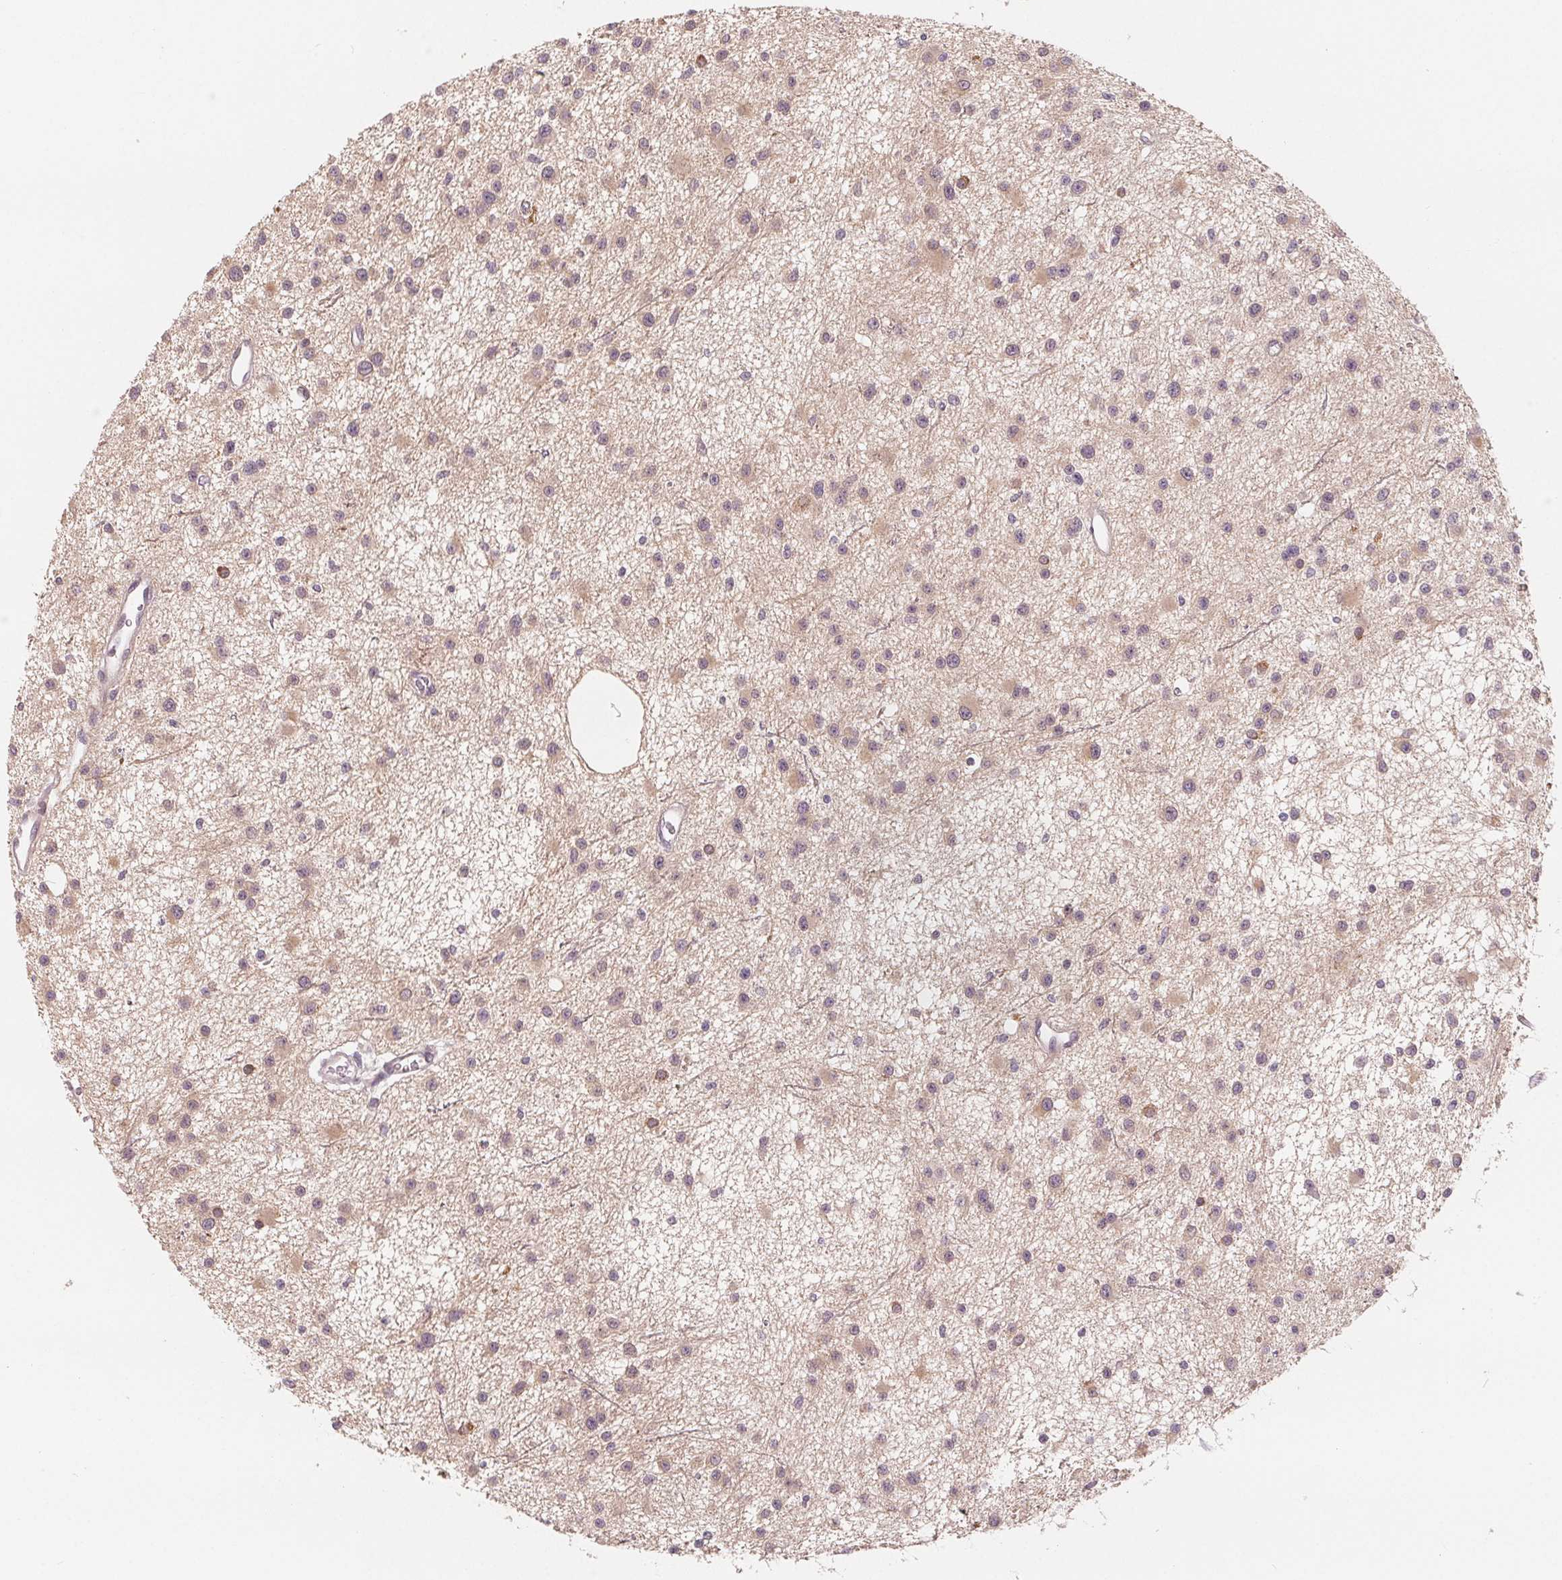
{"staining": {"intensity": "weak", "quantity": ">75%", "location": "cytoplasmic/membranous"}, "tissue": "glioma", "cell_type": "Tumor cells", "image_type": "cancer", "snomed": [{"axis": "morphology", "description": "Glioma, malignant, Low grade"}, {"axis": "topography", "description": "Brain"}], "caption": "A brown stain labels weak cytoplasmic/membranous positivity of a protein in malignant glioma (low-grade) tumor cells.", "gene": "CFC1", "patient": {"sex": "male", "age": 43}}